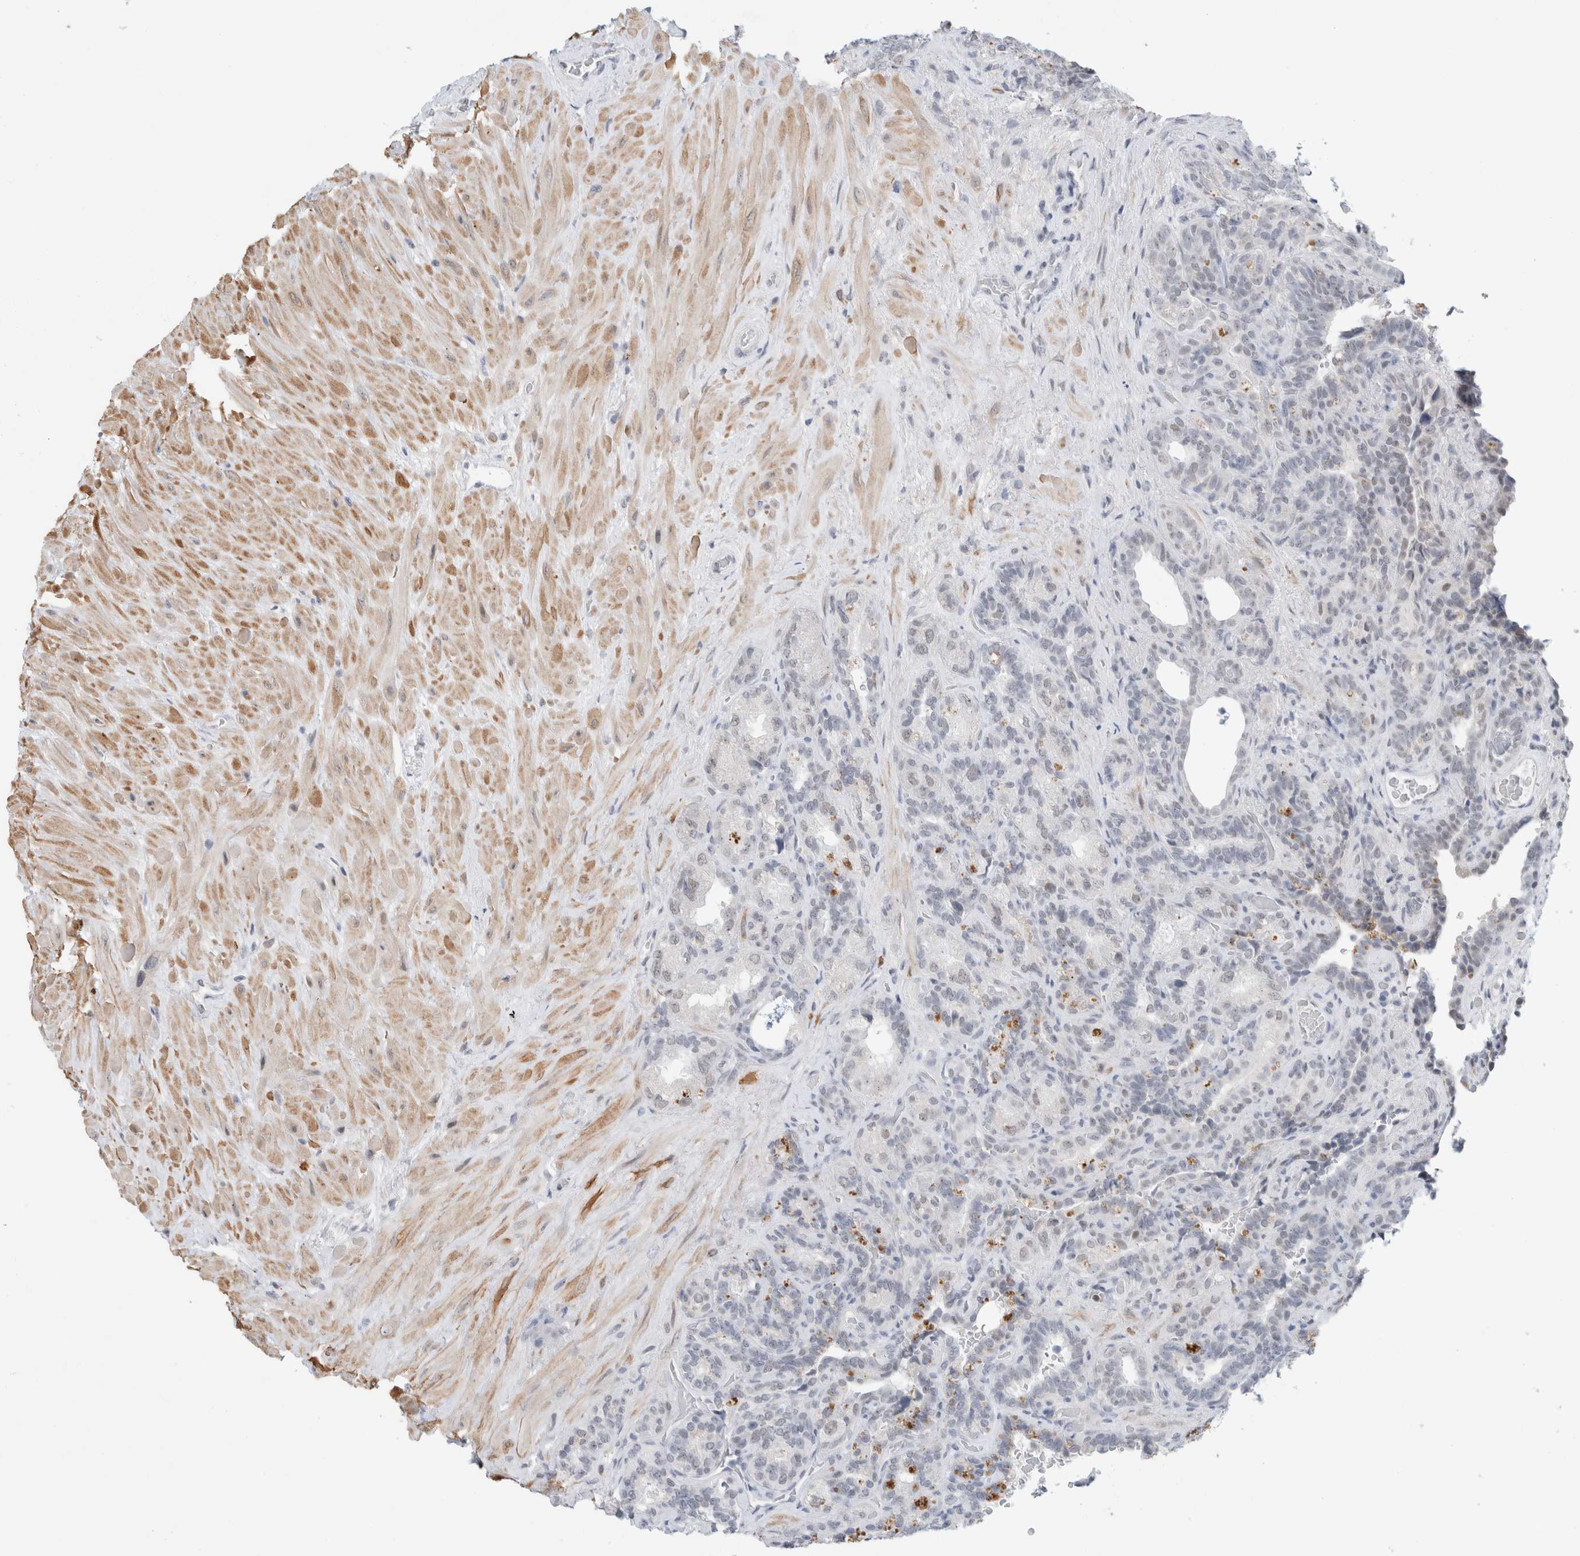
{"staining": {"intensity": "negative", "quantity": "none", "location": "none"}, "tissue": "seminal vesicle", "cell_type": "Glandular cells", "image_type": "normal", "snomed": [{"axis": "morphology", "description": "Normal tissue, NOS"}, {"axis": "topography", "description": "Prostate"}, {"axis": "topography", "description": "Seminal veicle"}], "caption": "Image shows no significant protein expression in glandular cells of unremarkable seminal vesicle. Nuclei are stained in blue.", "gene": "KNL1", "patient": {"sex": "male", "age": 67}}